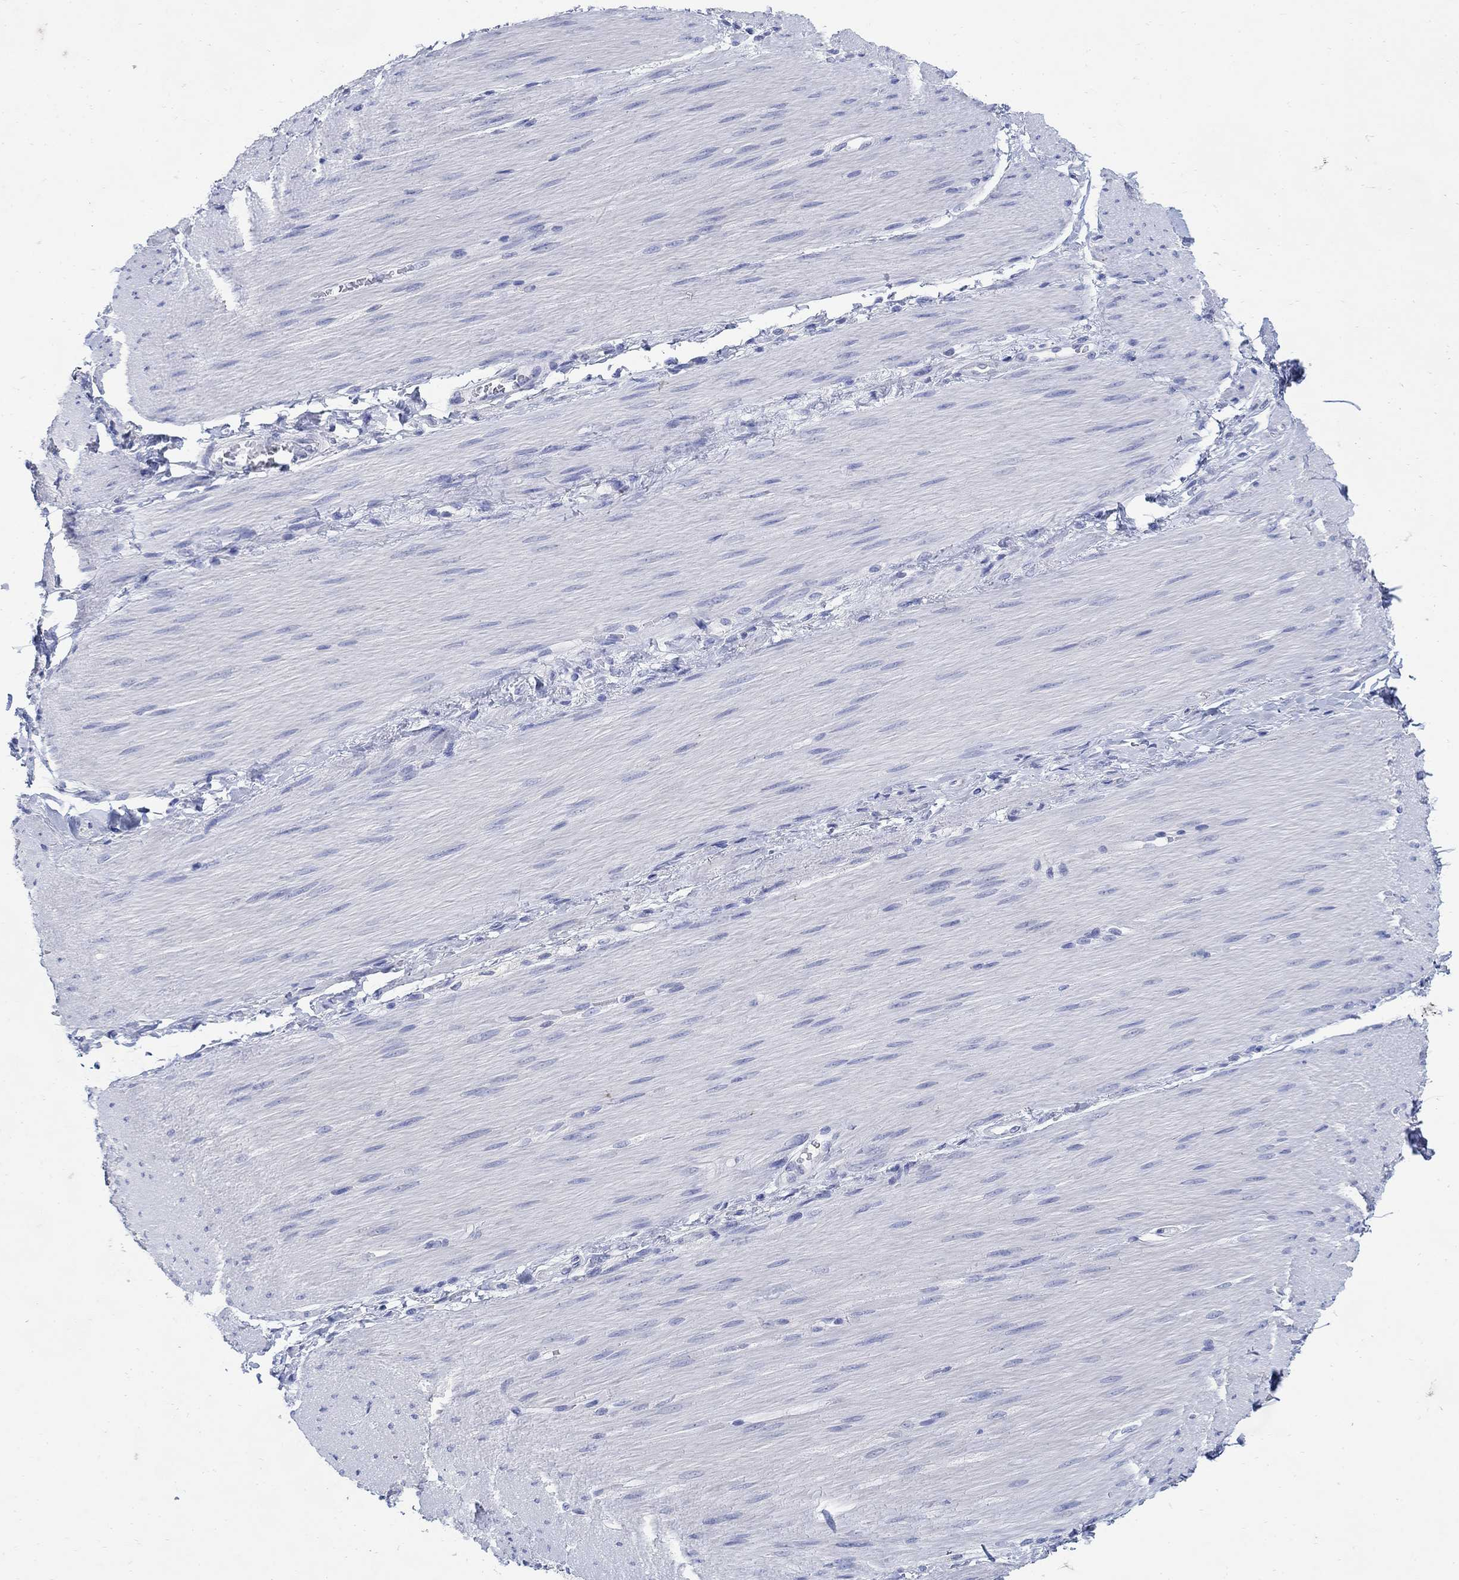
{"staining": {"intensity": "negative", "quantity": "none", "location": "none"}, "tissue": "adipose tissue", "cell_type": "Adipocytes", "image_type": "normal", "snomed": [{"axis": "morphology", "description": "Normal tissue, NOS"}, {"axis": "topography", "description": "Smooth muscle"}, {"axis": "topography", "description": "Duodenum"}, {"axis": "topography", "description": "Peripheral nerve tissue"}], "caption": "Unremarkable adipose tissue was stained to show a protein in brown. There is no significant expression in adipocytes. (IHC, brightfield microscopy, high magnification).", "gene": "ZDHHC14", "patient": {"sex": "female", "age": 61}}